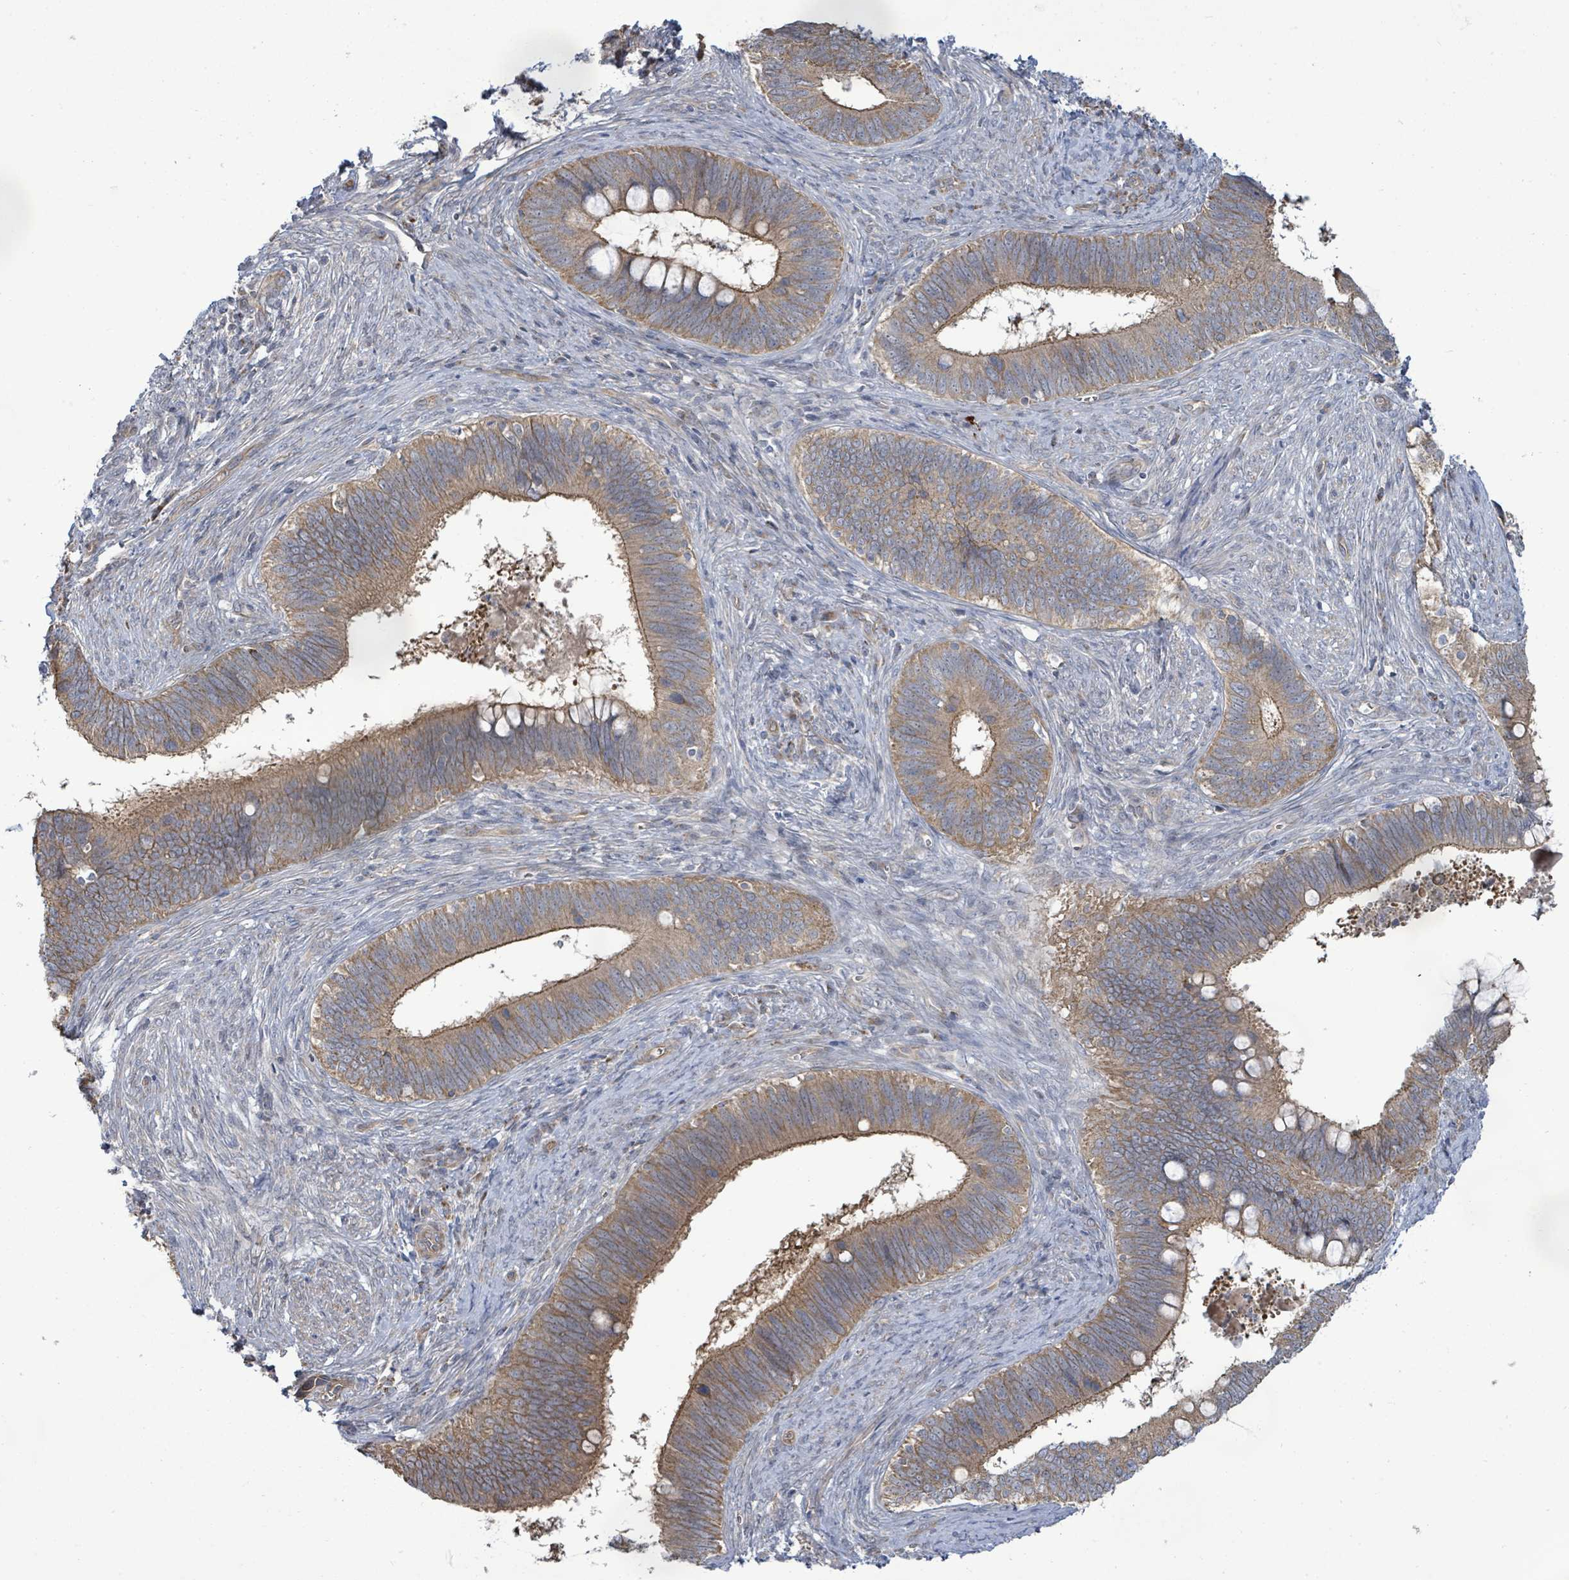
{"staining": {"intensity": "moderate", "quantity": ">75%", "location": "cytoplasmic/membranous"}, "tissue": "cervical cancer", "cell_type": "Tumor cells", "image_type": "cancer", "snomed": [{"axis": "morphology", "description": "Adenocarcinoma, NOS"}, {"axis": "topography", "description": "Cervix"}], "caption": "Immunohistochemical staining of adenocarcinoma (cervical) demonstrates medium levels of moderate cytoplasmic/membranous staining in approximately >75% of tumor cells.", "gene": "KBTBD11", "patient": {"sex": "female", "age": 42}}